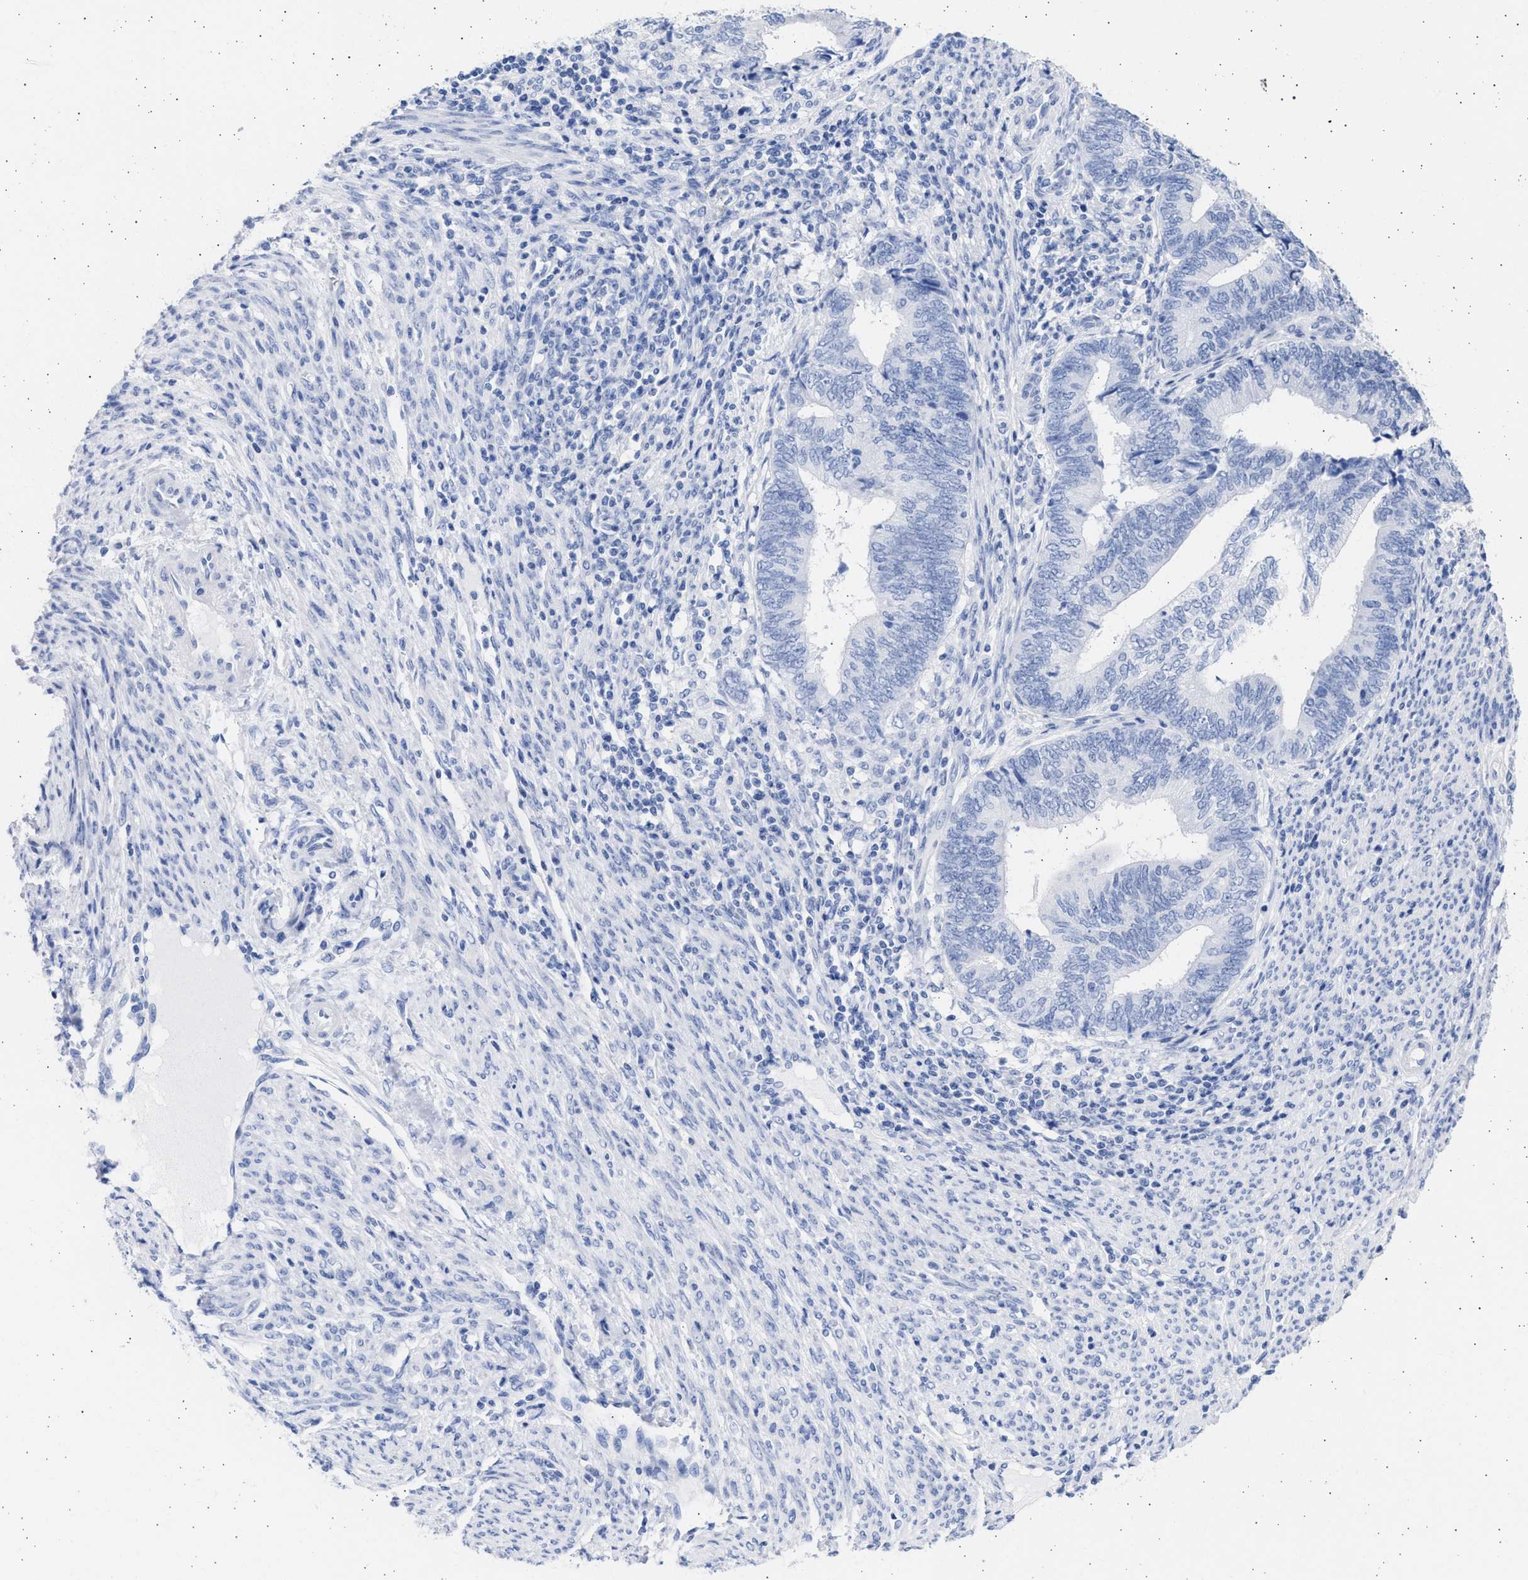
{"staining": {"intensity": "negative", "quantity": "none", "location": "none"}, "tissue": "endometrial cancer", "cell_type": "Tumor cells", "image_type": "cancer", "snomed": [{"axis": "morphology", "description": "Adenocarcinoma, NOS"}, {"axis": "topography", "description": "Uterus"}, {"axis": "topography", "description": "Endometrium"}], "caption": "Tumor cells are negative for protein expression in human endometrial adenocarcinoma.", "gene": "ALDOC", "patient": {"sex": "female", "age": 70}}